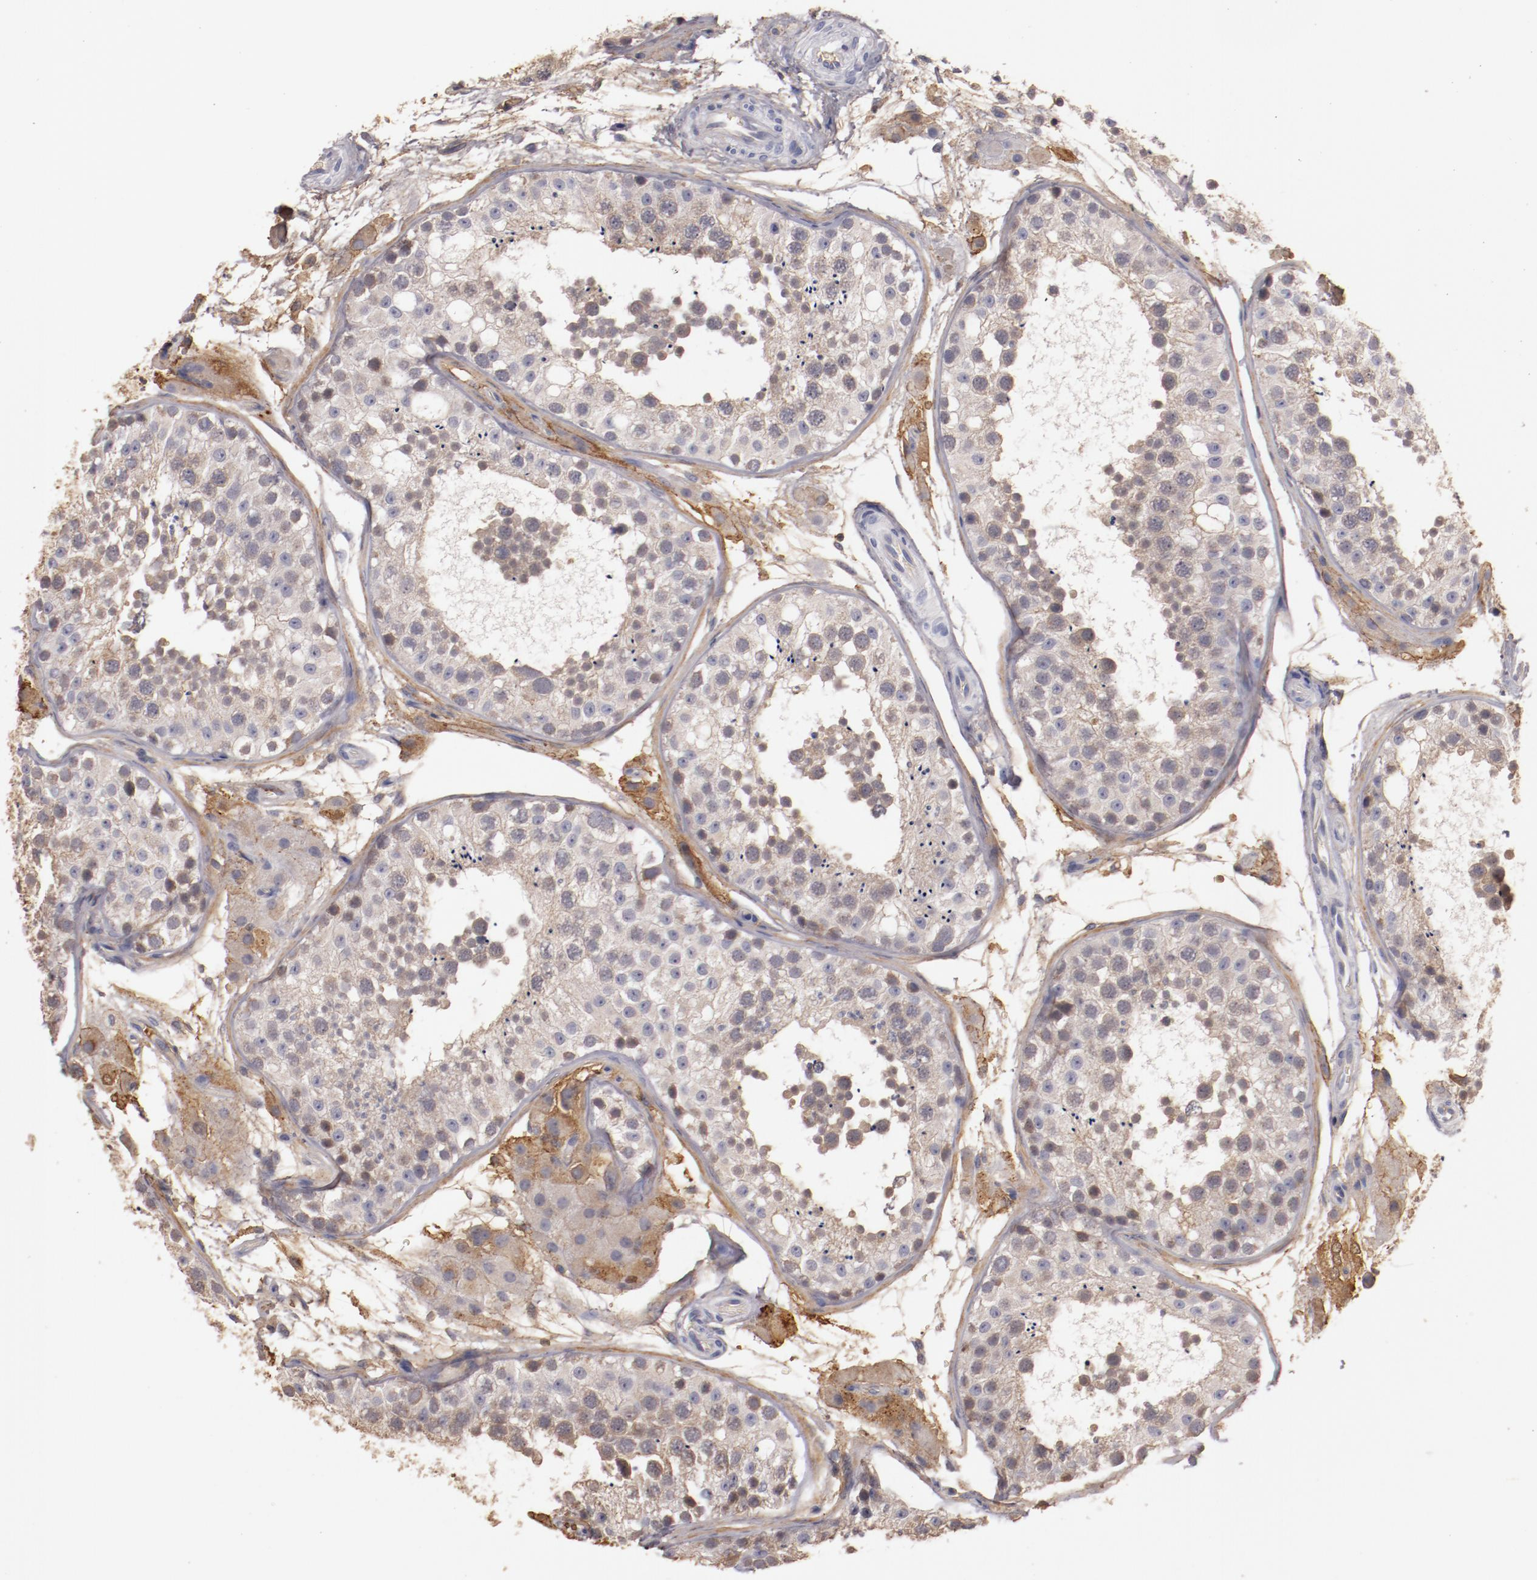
{"staining": {"intensity": "negative", "quantity": "none", "location": "none"}, "tissue": "testis", "cell_type": "Cells in seminiferous ducts", "image_type": "normal", "snomed": [{"axis": "morphology", "description": "Normal tissue, NOS"}, {"axis": "topography", "description": "Testis"}], "caption": "This is a image of immunohistochemistry staining of unremarkable testis, which shows no staining in cells in seminiferous ducts.", "gene": "MBL2", "patient": {"sex": "male", "age": 26}}